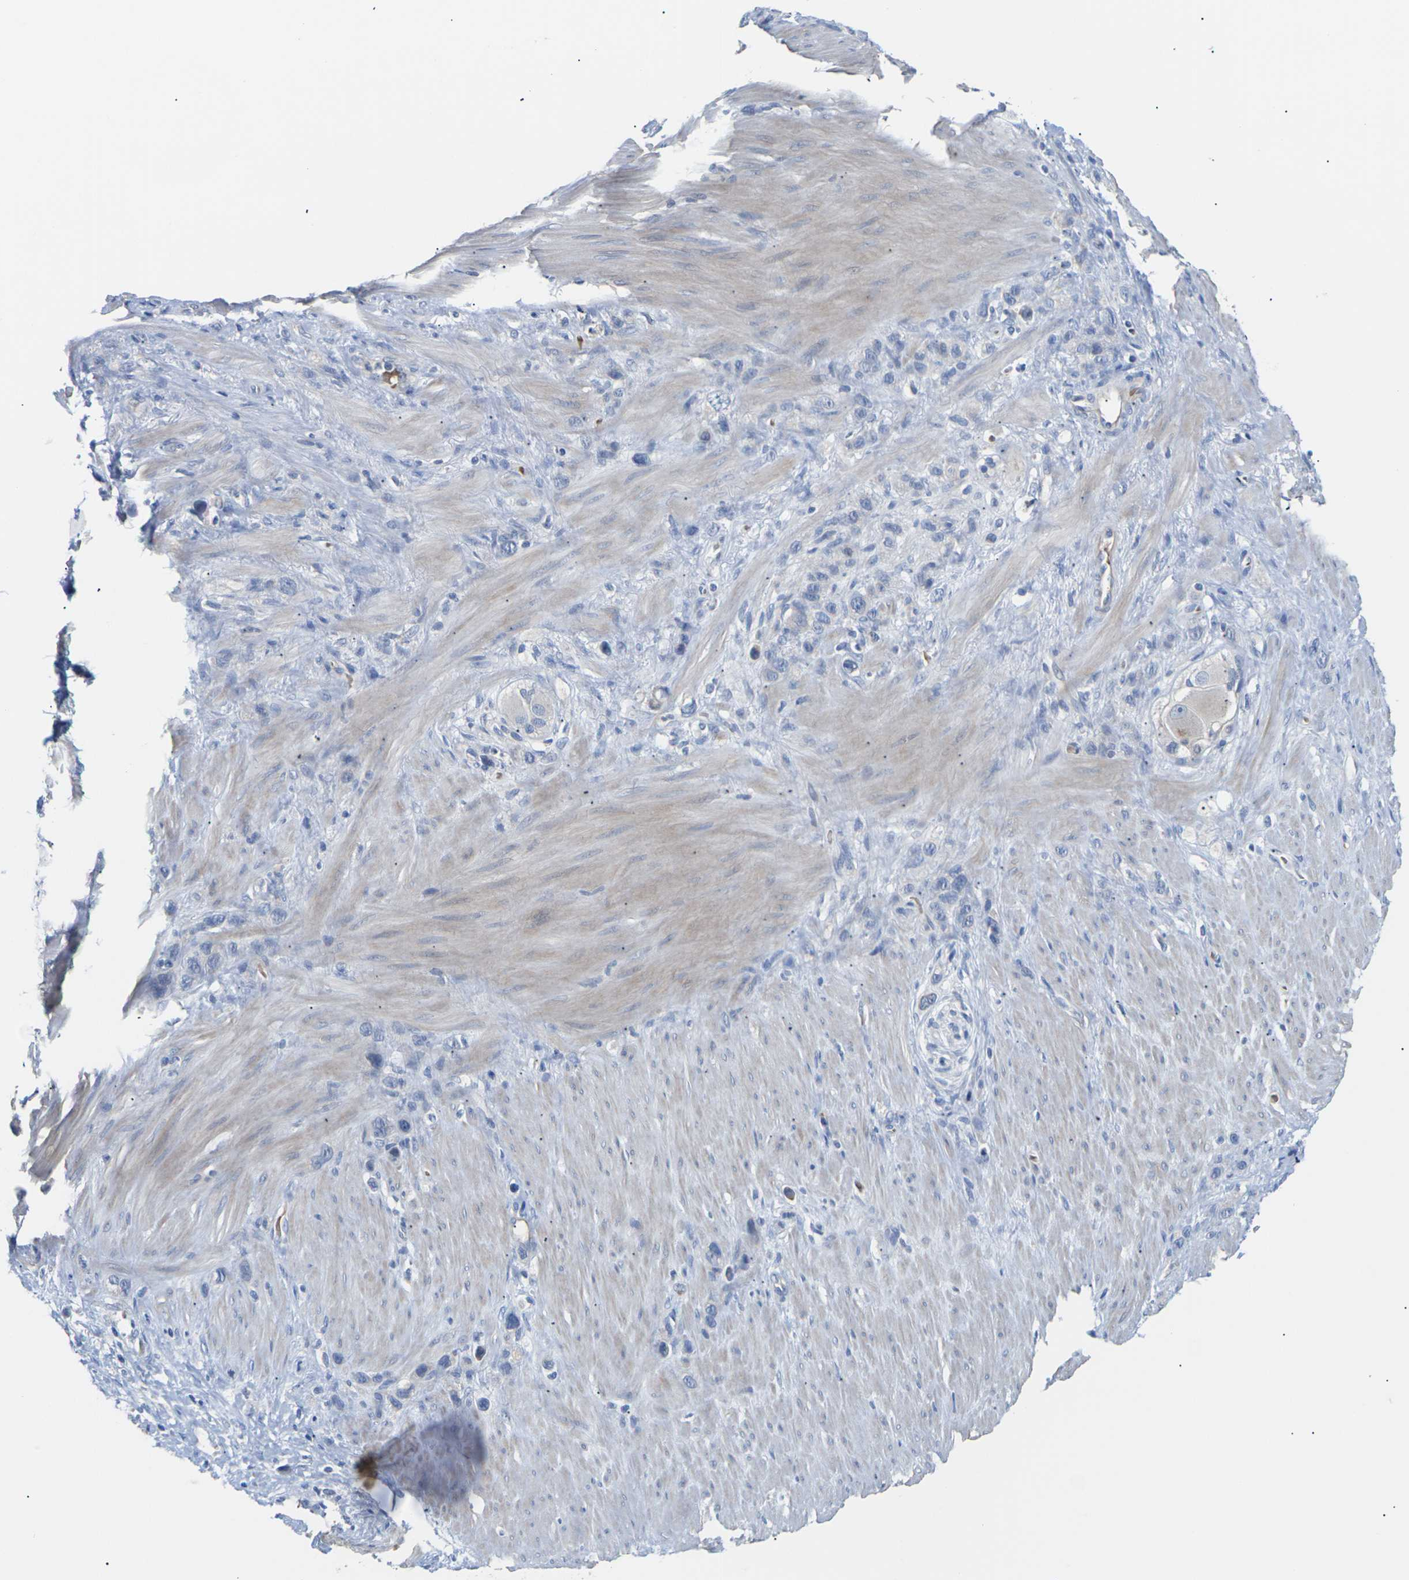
{"staining": {"intensity": "negative", "quantity": "none", "location": "none"}, "tissue": "stomach cancer", "cell_type": "Tumor cells", "image_type": "cancer", "snomed": [{"axis": "morphology", "description": "Adenocarcinoma, NOS"}, {"axis": "morphology", "description": "Adenocarcinoma, High grade"}, {"axis": "topography", "description": "Stomach, upper"}, {"axis": "topography", "description": "Stomach, lower"}], "caption": "A micrograph of human high-grade adenocarcinoma (stomach) is negative for staining in tumor cells. The staining is performed using DAB brown chromogen with nuclei counter-stained in using hematoxylin.", "gene": "TMCO4", "patient": {"sex": "female", "age": 65}}